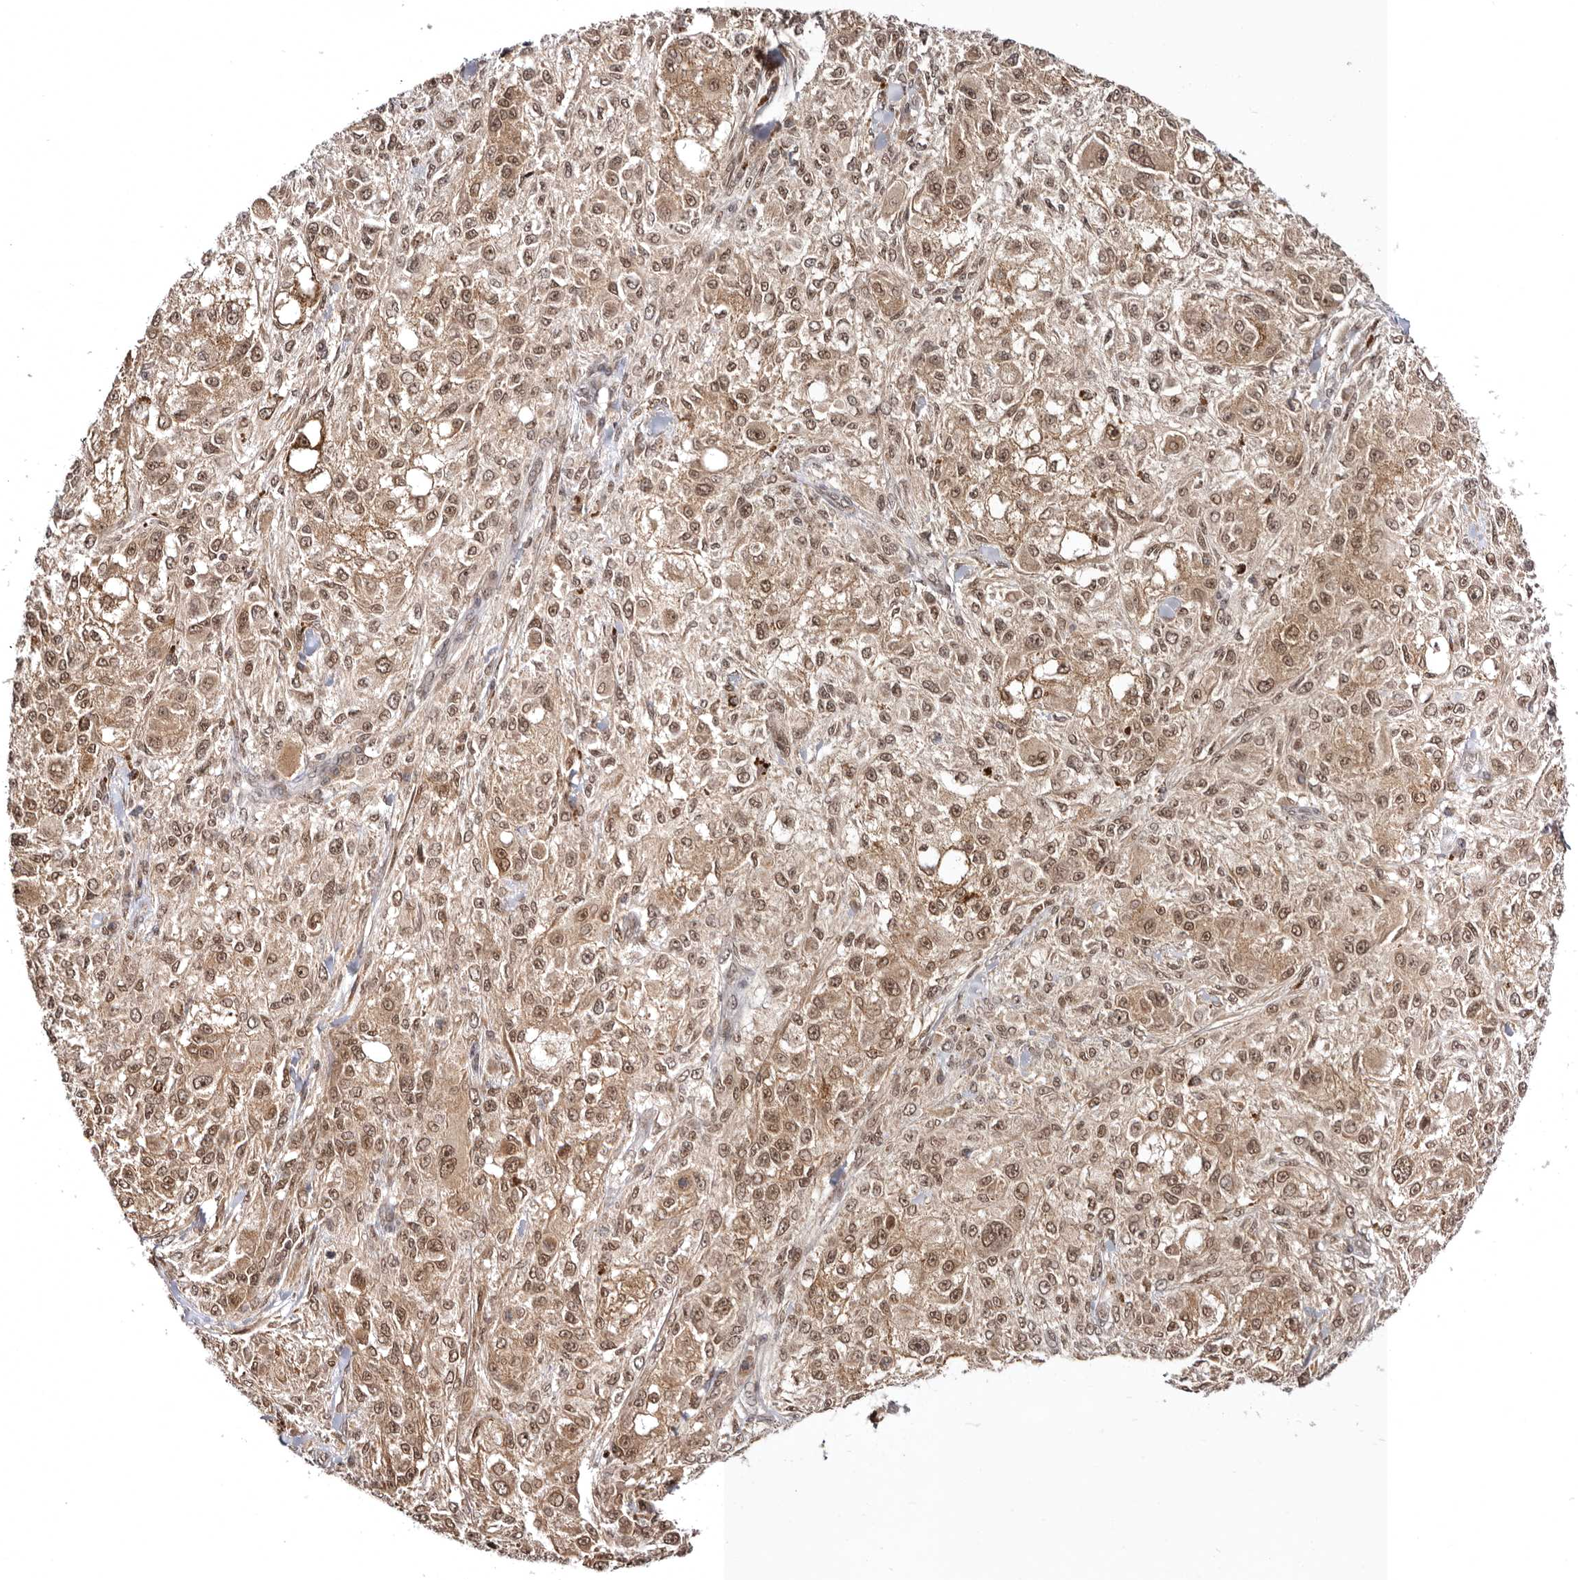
{"staining": {"intensity": "moderate", "quantity": ">75%", "location": "cytoplasmic/membranous,nuclear"}, "tissue": "melanoma", "cell_type": "Tumor cells", "image_type": "cancer", "snomed": [{"axis": "morphology", "description": "Necrosis, NOS"}, {"axis": "morphology", "description": "Malignant melanoma, NOS"}, {"axis": "topography", "description": "Skin"}], "caption": "DAB (3,3'-diaminobenzidine) immunohistochemical staining of malignant melanoma displays moderate cytoplasmic/membranous and nuclear protein staining in about >75% of tumor cells.", "gene": "MED8", "patient": {"sex": "female", "age": 87}}